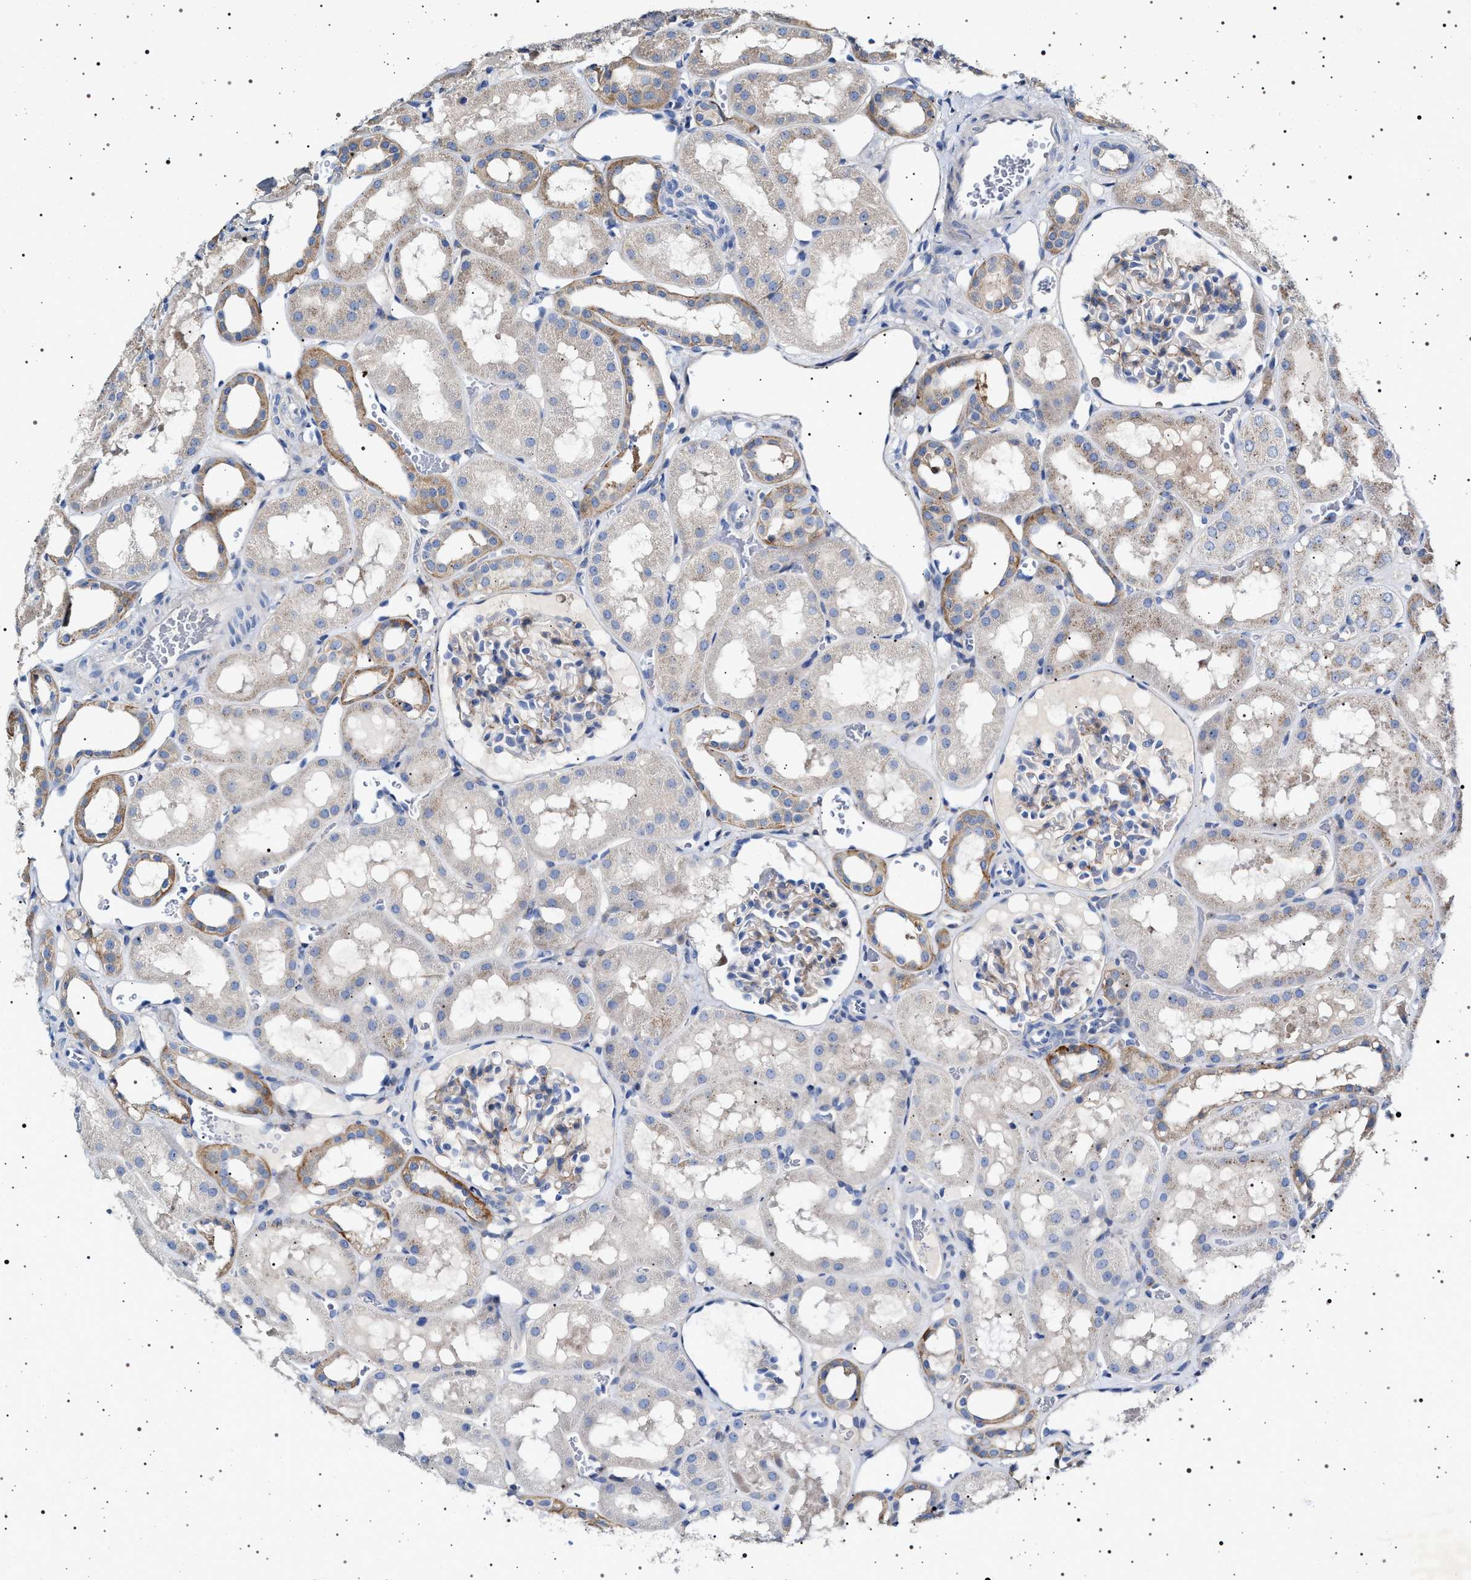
{"staining": {"intensity": "weak", "quantity": "<25%", "location": "cytoplasmic/membranous"}, "tissue": "kidney", "cell_type": "Cells in glomeruli", "image_type": "normal", "snomed": [{"axis": "morphology", "description": "Normal tissue, NOS"}, {"axis": "topography", "description": "Kidney"}, {"axis": "topography", "description": "Urinary bladder"}], "caption": "This is a photomicrograph of immunohistochemistry staining of benign kidney, which shows no positivity in cells in glomeruli. (Stains: DAB (3,3'-diaminobenzidine) immunohistochemistry with hematoxylin counter stain, Microscopy: brightfield microscopy at high magnification).", "gene": "NAALADL2", "patient": {"sex": "male", "age": 16}}